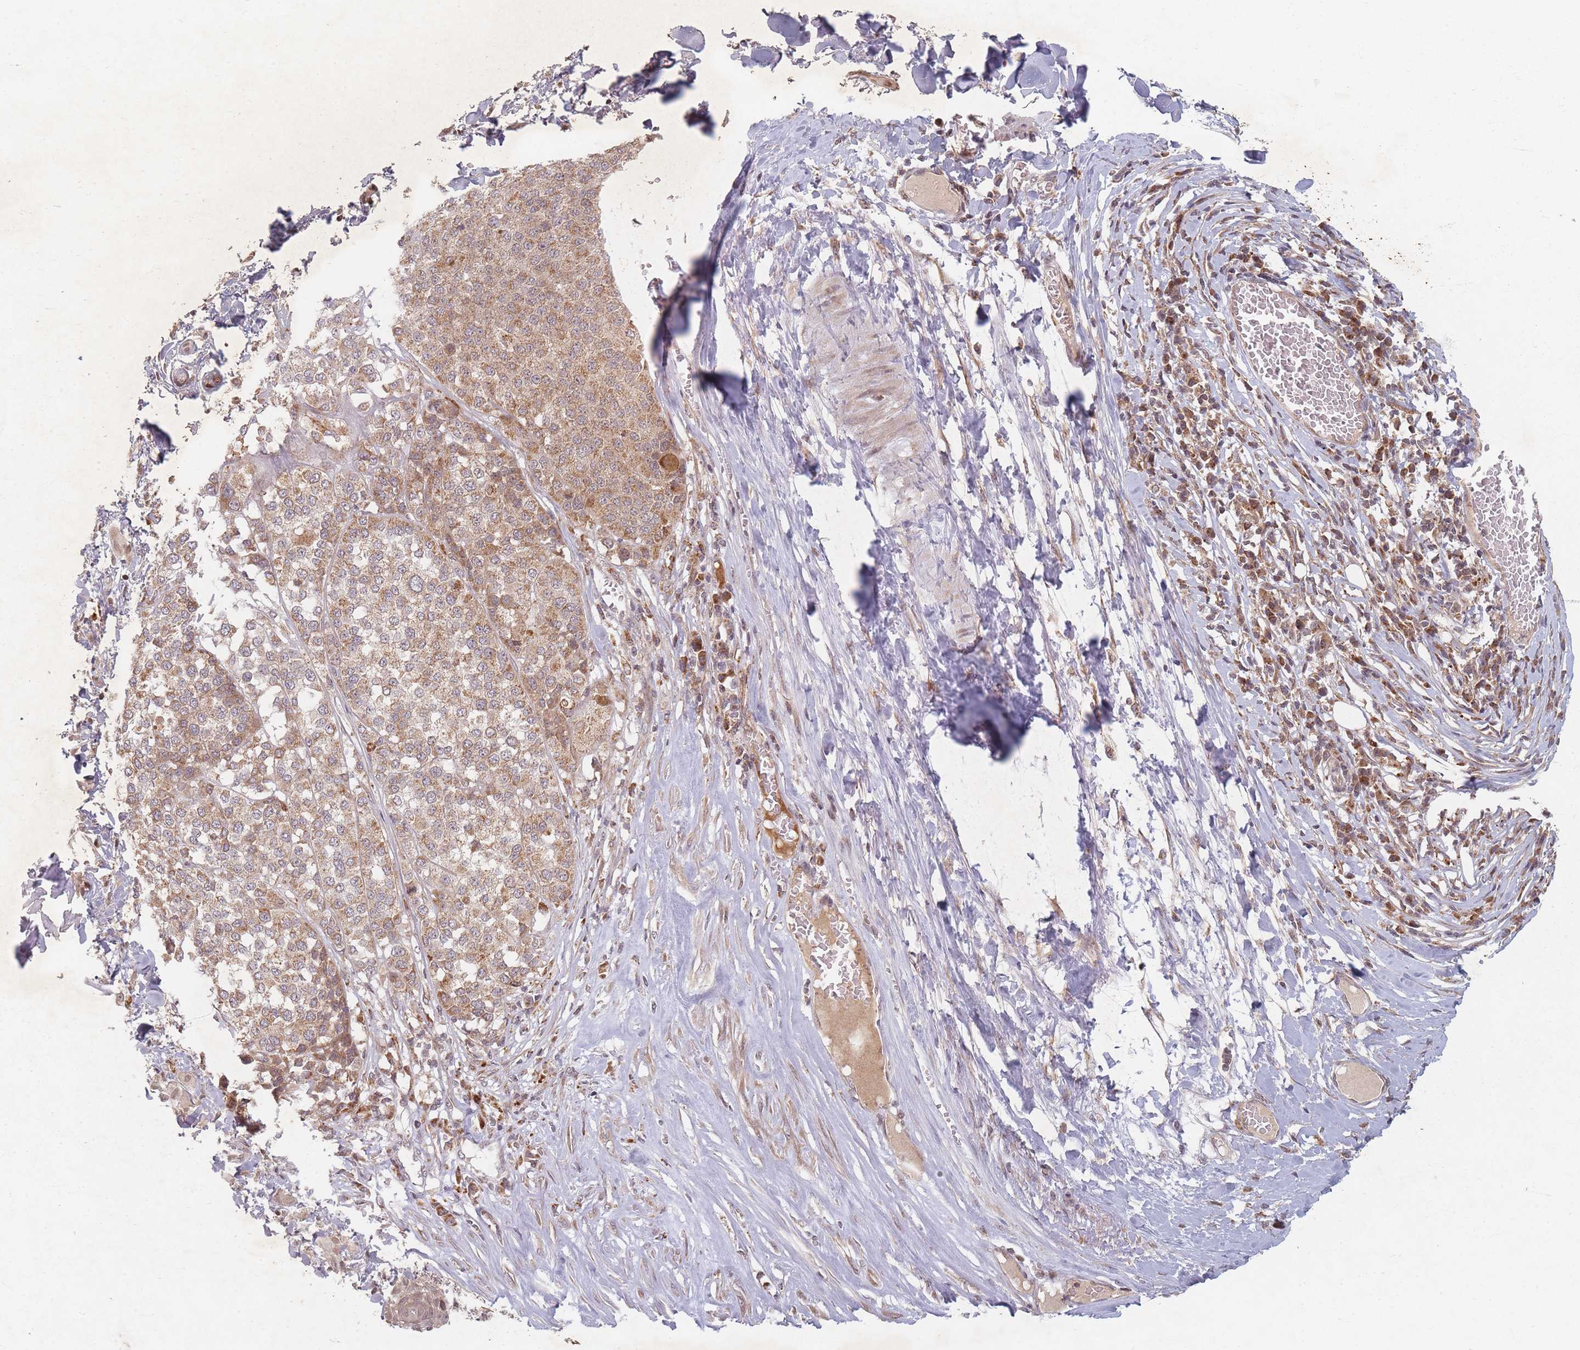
{"staining": {"intensity": "moderate", "quantity": ">75%", "location": "cytoplasmic/membranous"}, "tissue": "melanoma", "cell_type": "Tumor cells", "image_type": "cancer", "snomed": [{"axis": "morphology", "description": "Malignant melanoma, Metastatic site"}, {"axis": "topography", "description": "Lymph node"}], "caption": "A photomicrograph of malignant melanoma (metastatic site) stained for a protein demonstrates moderate cytoplasmic/membranous brown staining in tumor cells.", "gene": "RADX", "patient": {"sex": "male", "age": 44}}